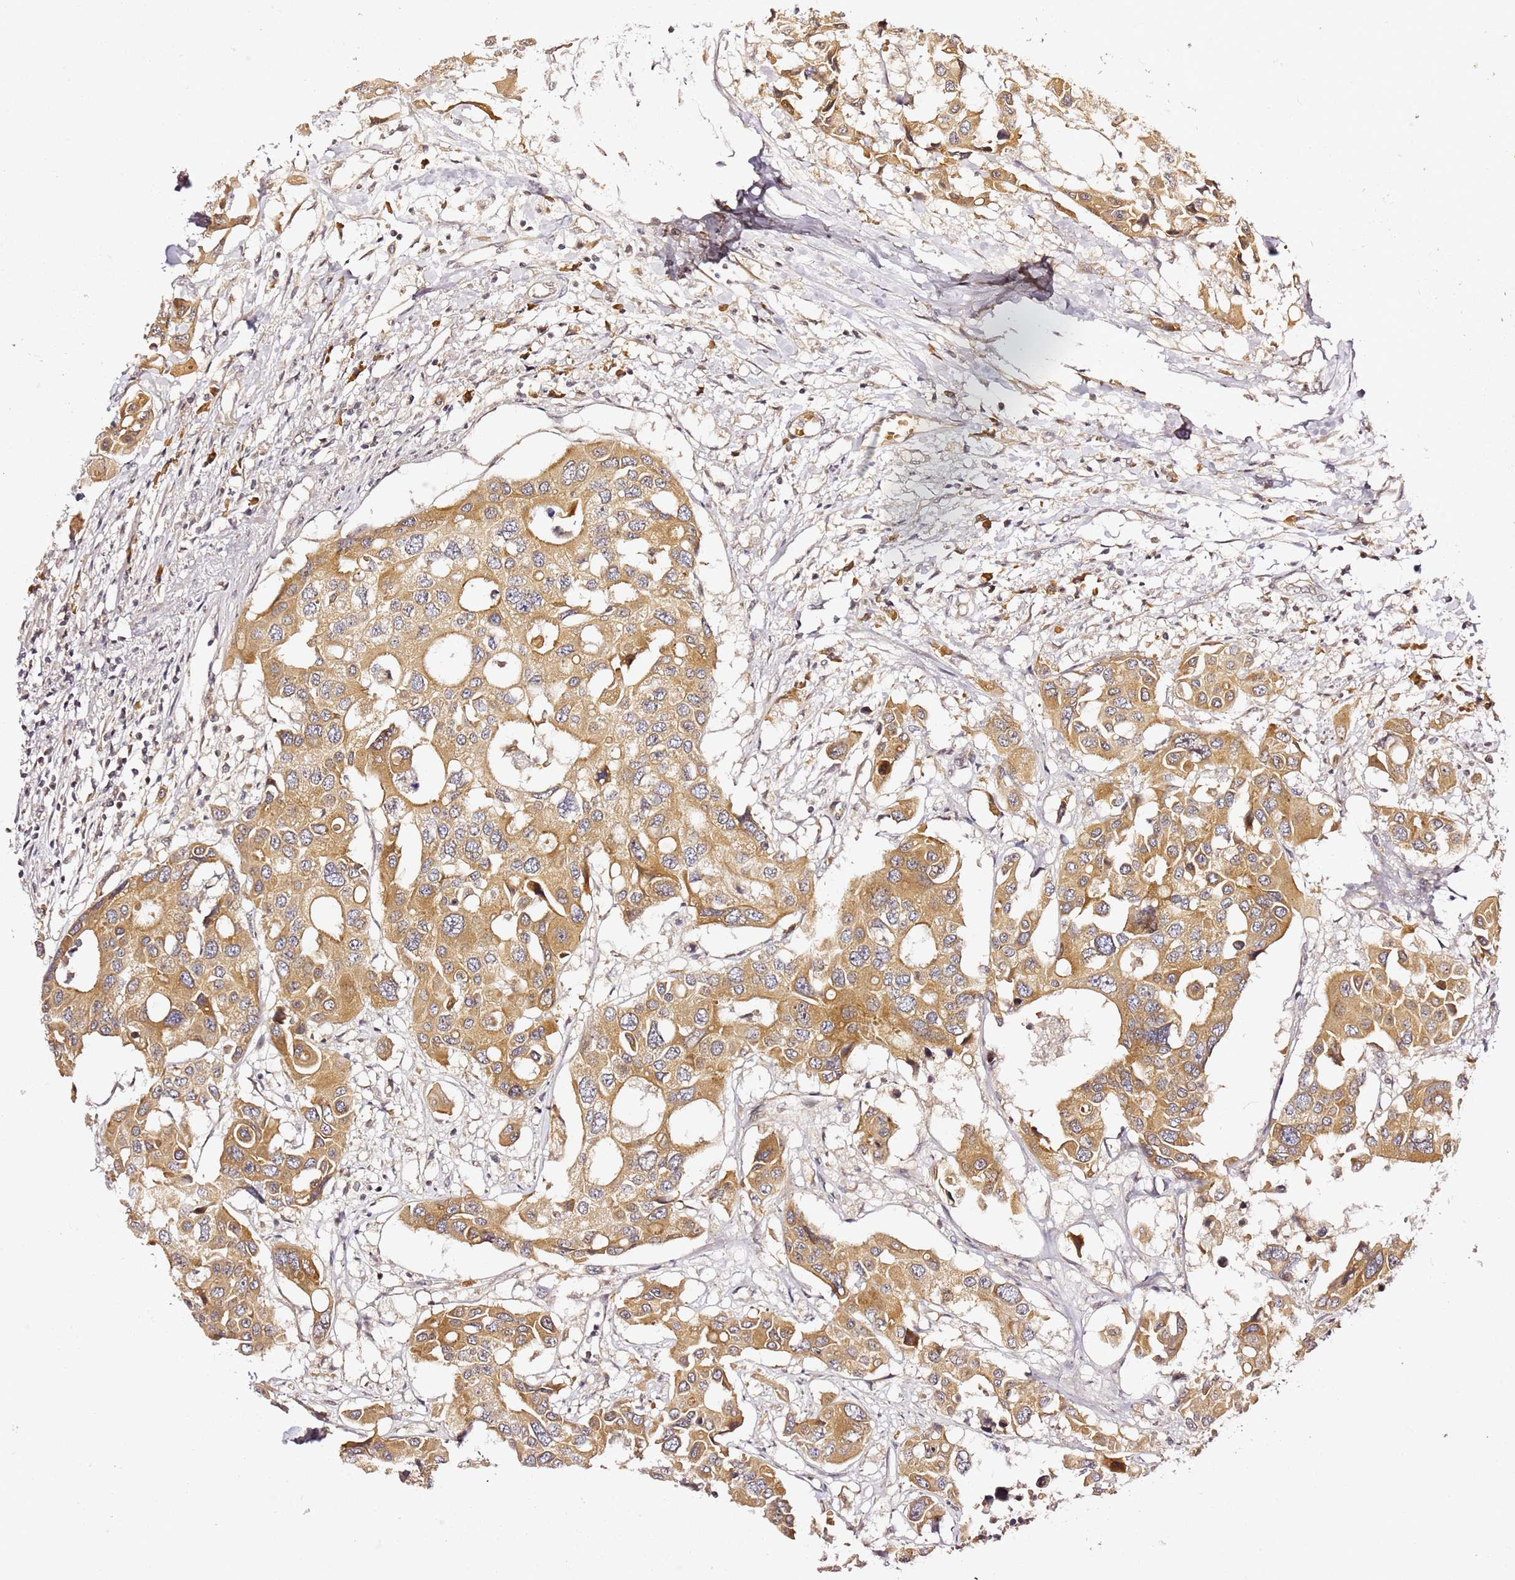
{"staining": {"intensity": "moderate", "quantity": ">75%", "location": "cytoplasmic/membranous"}, "tissue": "colorectal cancer", "cell_type": "Tumor cells", "image_type": "cancer", "snomed": [{"axis": "morphology", "description": "Adenocarcinoma, NOS"}, {"axis": "topography", "description": "Colon"}], "caption": "Immunohistochemistry (IHC) of colorectal cancer (adenocarcinoma) exhibits medium levels of moderate cytoplasmic/membranous positivity in approximately >75% of tumor cells.", "gene": "OSBPL2", "patient": {"sex": "male", "age": 77}}